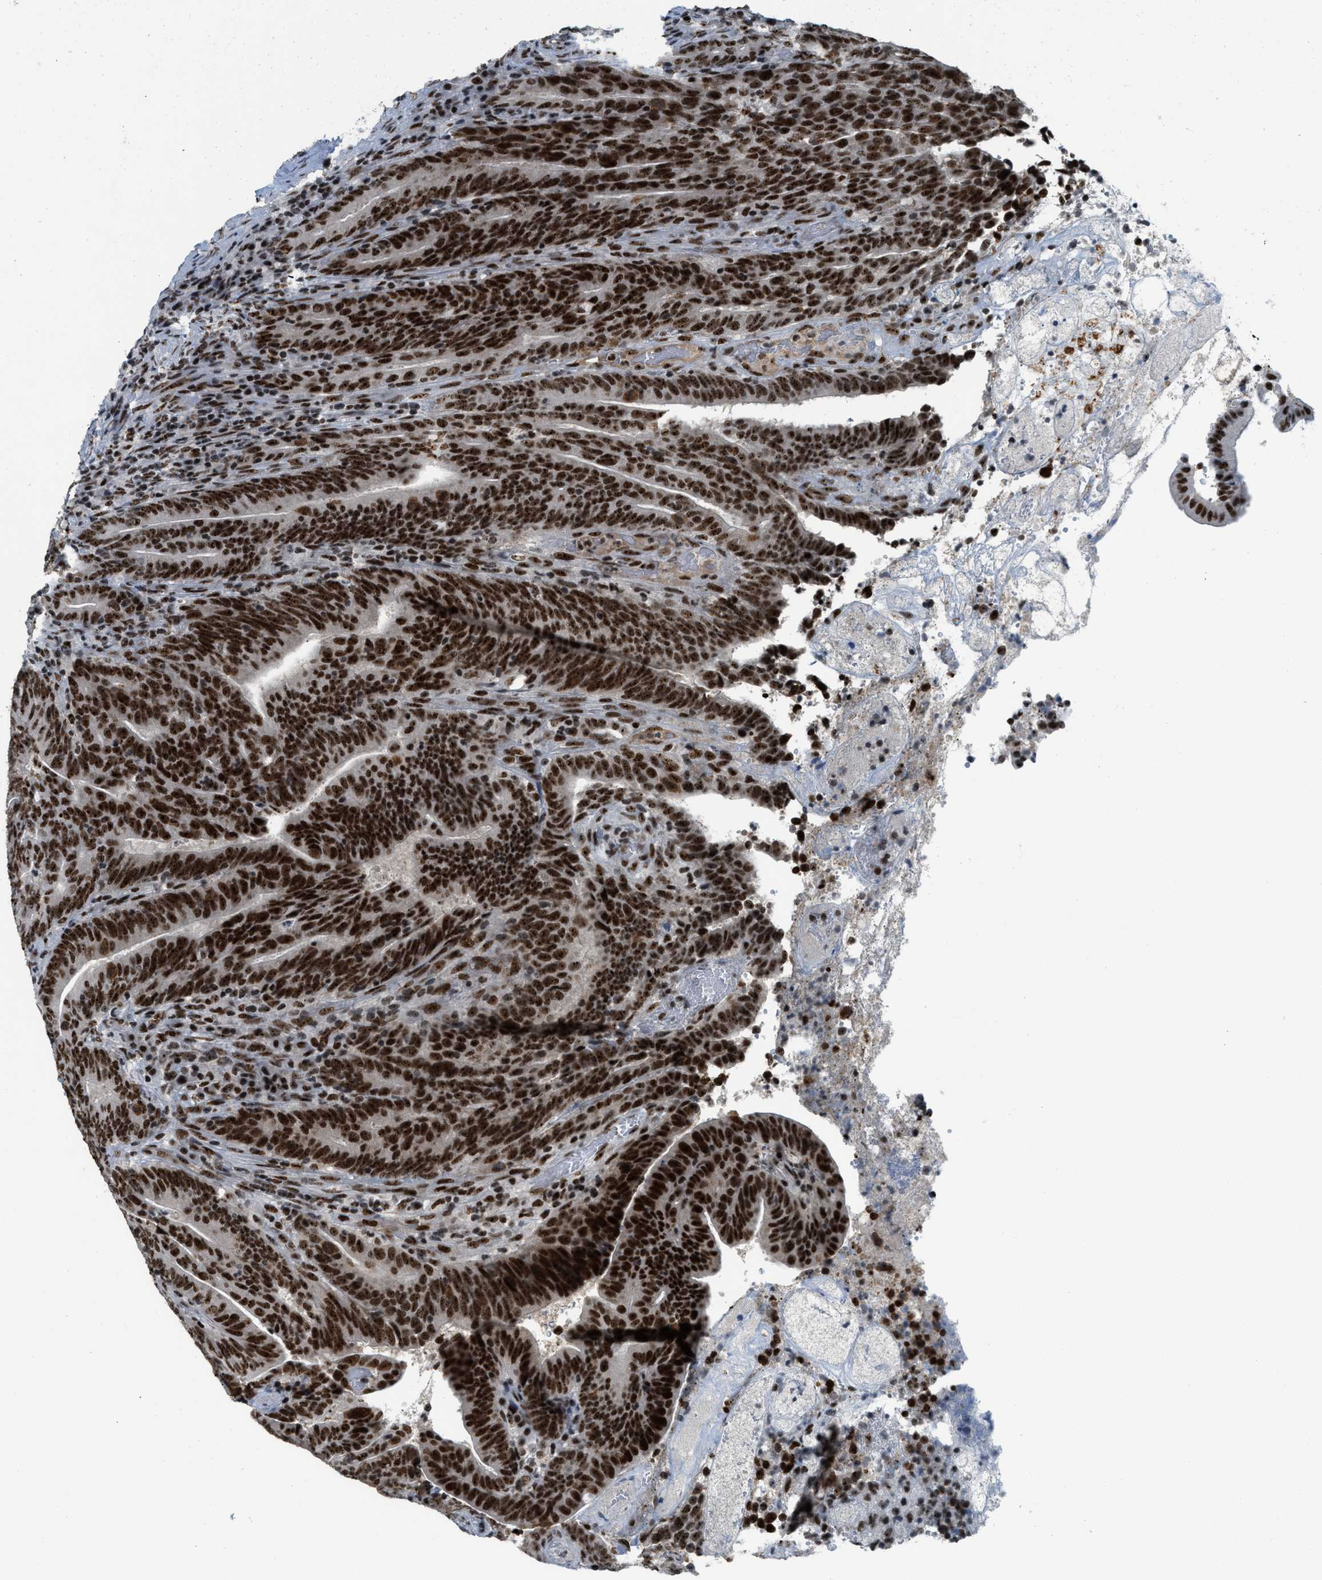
{"staining": {"intensity": "strong", "quantity": ">75%", "location": "nuclear"}, "tissue": "colorectal cancer", "cell_type": "Tumor cells", "image_type": "cancer", "snomed": [{"axis": "morphology", "description": "Adenocarcinoma, NOS"}, {"axis": "topography", "description": "Colon"}], "caption": "Colorectal adenocarcinoma was stained to show a protein in brown. There is high levels of strong nuclear expression in about >75% of tumor cells.", "gene": "URB1", "patient": {"sex": "female", "age": 66}}